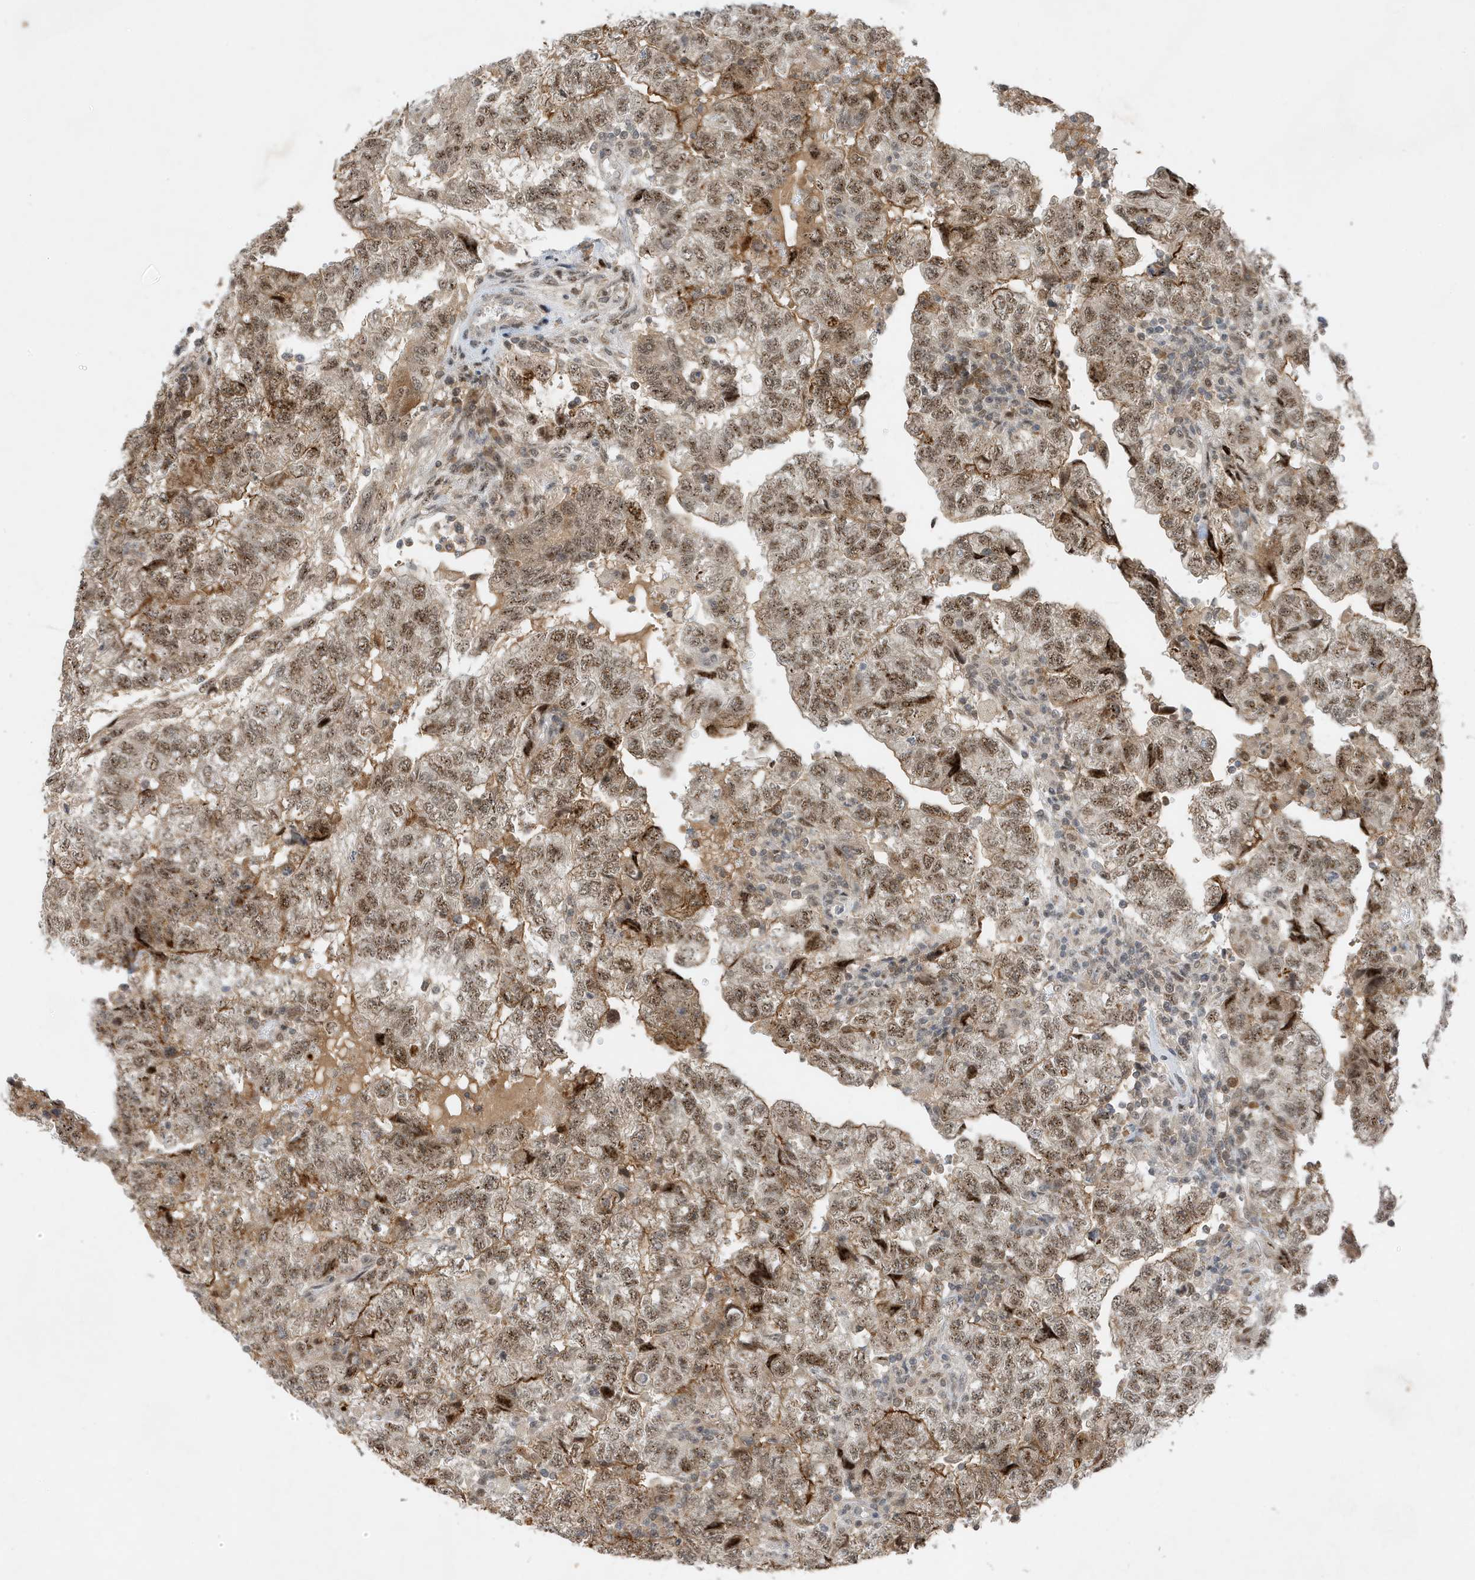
{"staining": {"intensity": "moderate", "quantity": ">75%", "location": "cytoplasmic/membranous,nuclear"}, "tissue": "testis cancer", "cell_type": "Tumor cells", "image_type": "cancer", "snomed": [{"axis": "morphology", "description": "Carcinoma, Embryonal, NOS"}, {"axis": "topography", "description": "Testis"}], "caption": "This is an image of immunohistochemistry (IHC) staining of testis embryonal carcinoma, which shows moderate positivity in the cytoplasmic/membranous and nuclear of tumor cells.", "gene": "MAST3", "patient": {"sex": "male", "age": 36}}